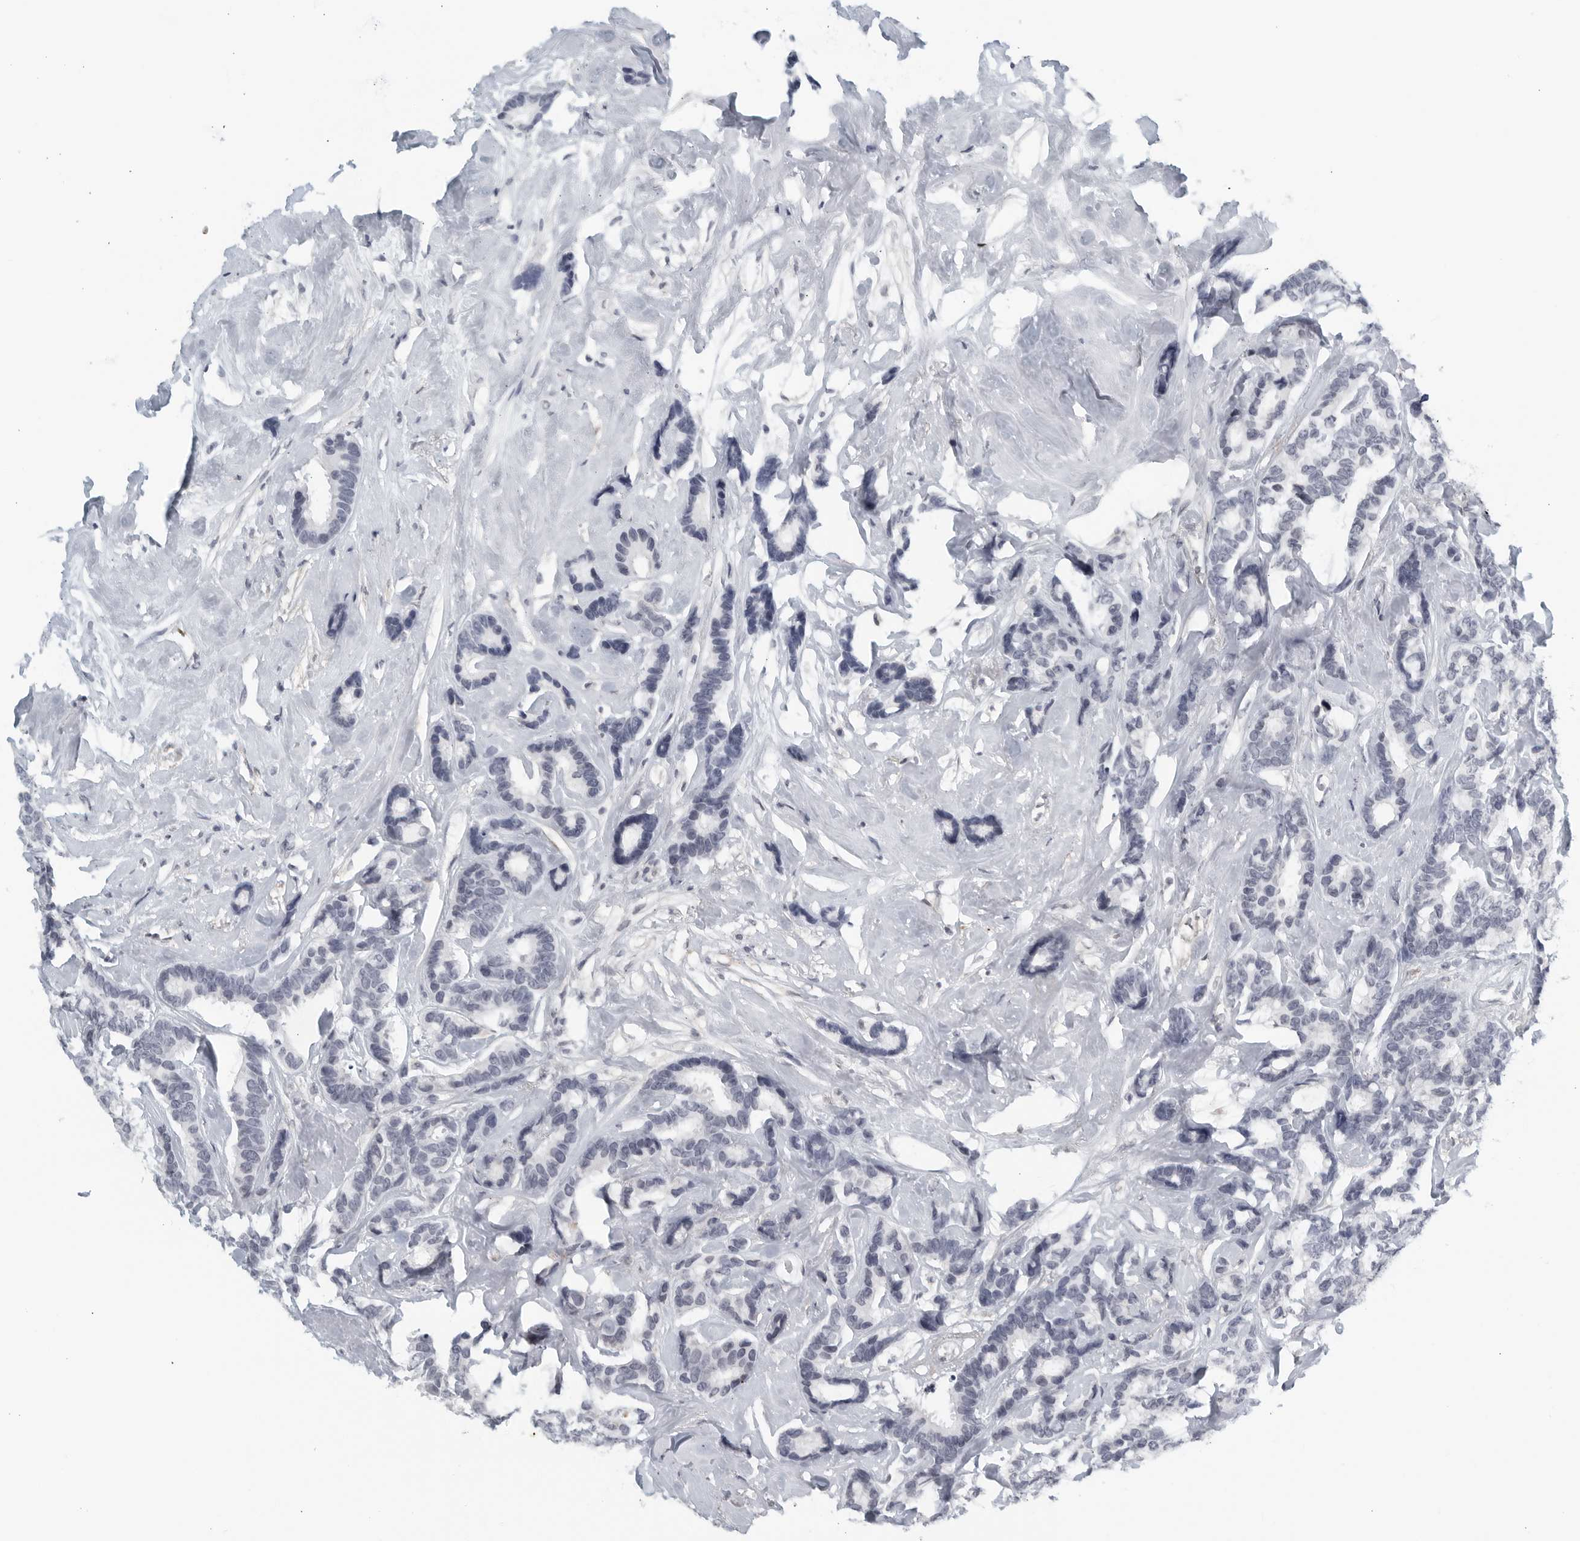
{"staining": {"intensity": "negative", "quantity": "none", "location": "none"}, "tissue": "breast cancer", "cell_type": "Tumor cells", "image_type": "cancer", "snomed": [{"axis": "morphology", "description": "Duct carcinoma"}, {"axis": "topography", "description": "Breast"}], "caption": "This is an immunohistochemistry photomicrograph of breast cancer. There is no expression in tumor cells.", "gene": "KLK7", "patient": {"sex": "female", "age": 87}}